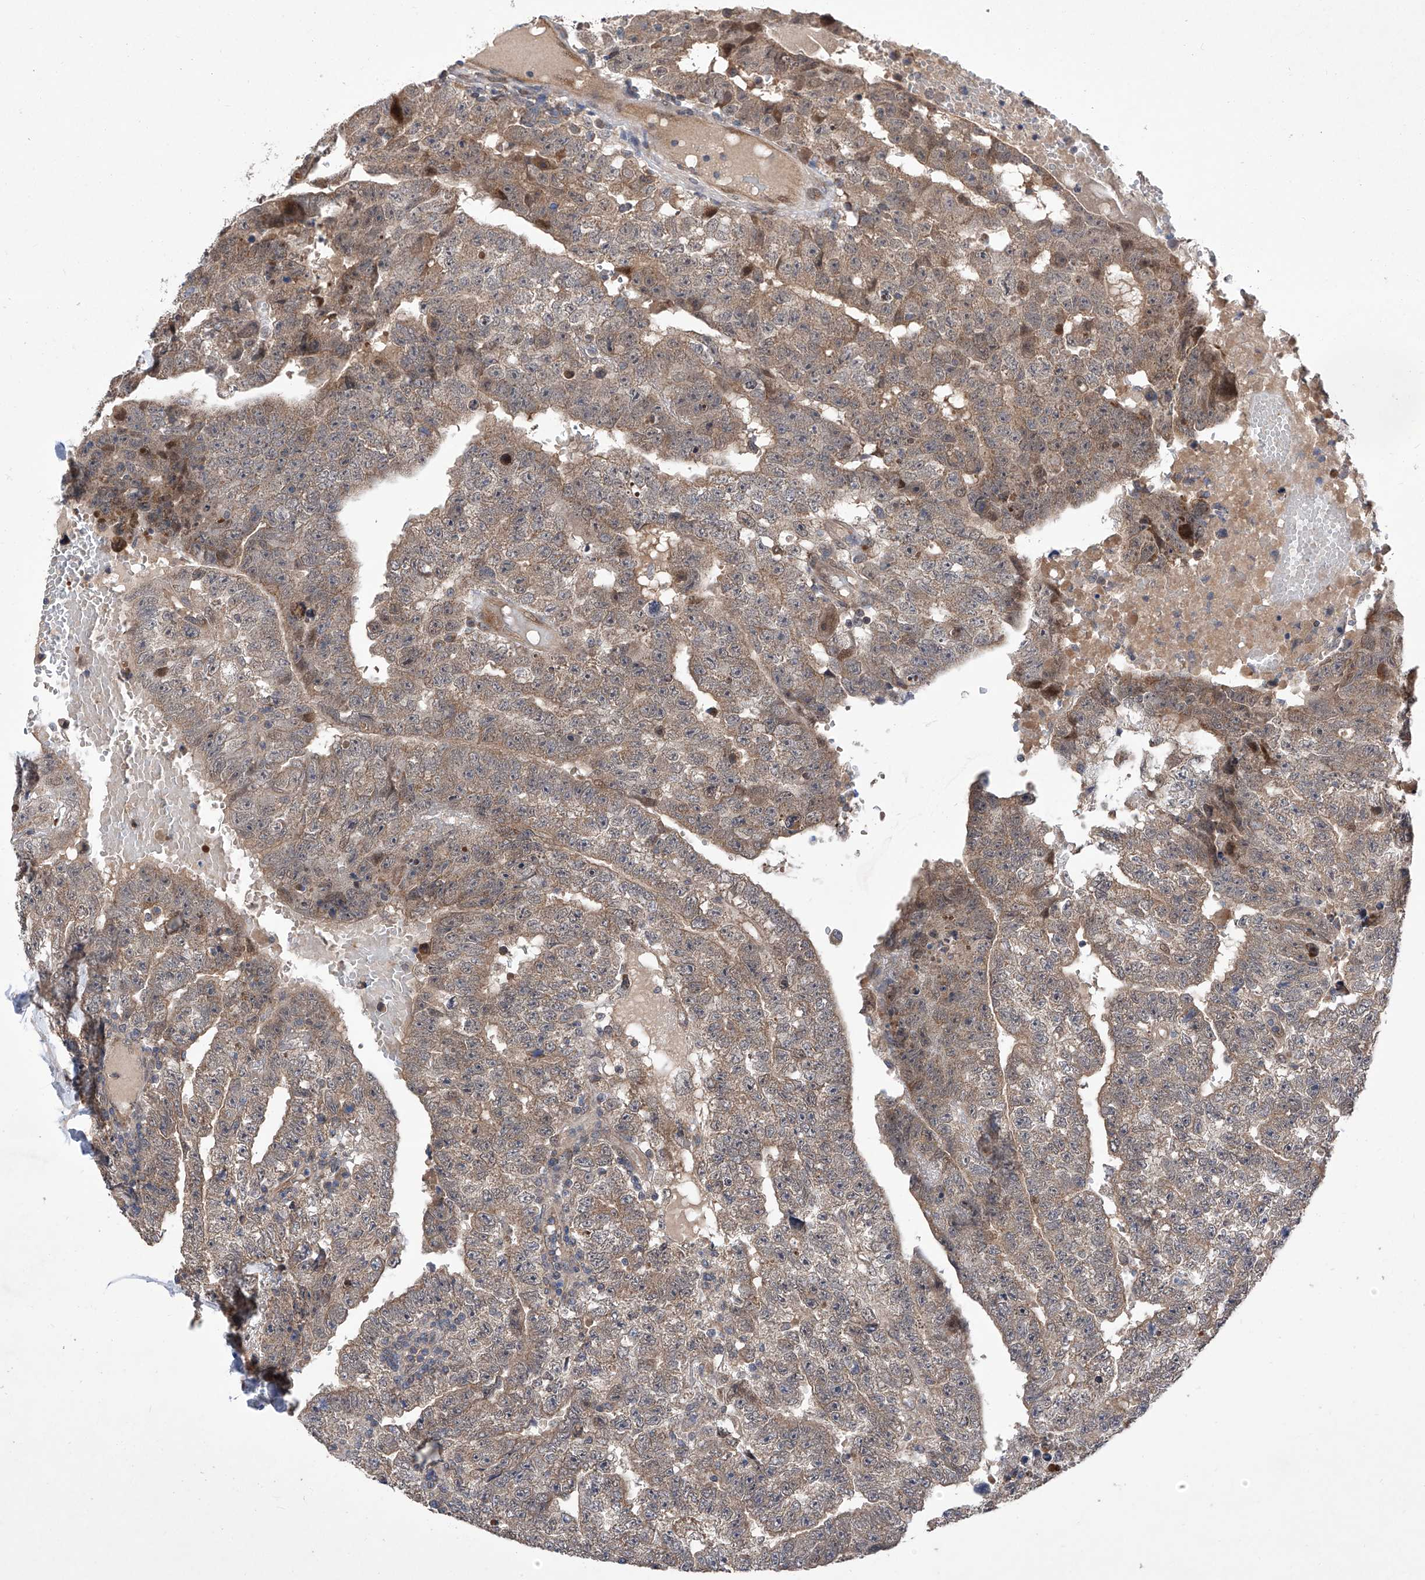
{"staining": {"intensity": "weak", "quantity": ">75%", "location": "cytoplasmic/membranous"}, "tissue": "testis cancer", "cell_type": "Tumor cells", "image_type": "cancer", "snomed": [{"axis": "morphology", "description": "Carcinoma, Embryonal, NOS"}, {"axis": "topography", "description": "Testis"}], "caption": "A photomicrograph showing weak cytoplasmic/membranous positivity in about >75% of tumor cells in testis cancer (embryonal carcinoma), as visualized by brown immunohistochemical staining.", "gene": "USP45", "patient": {"sex": "male", "age": 25}}